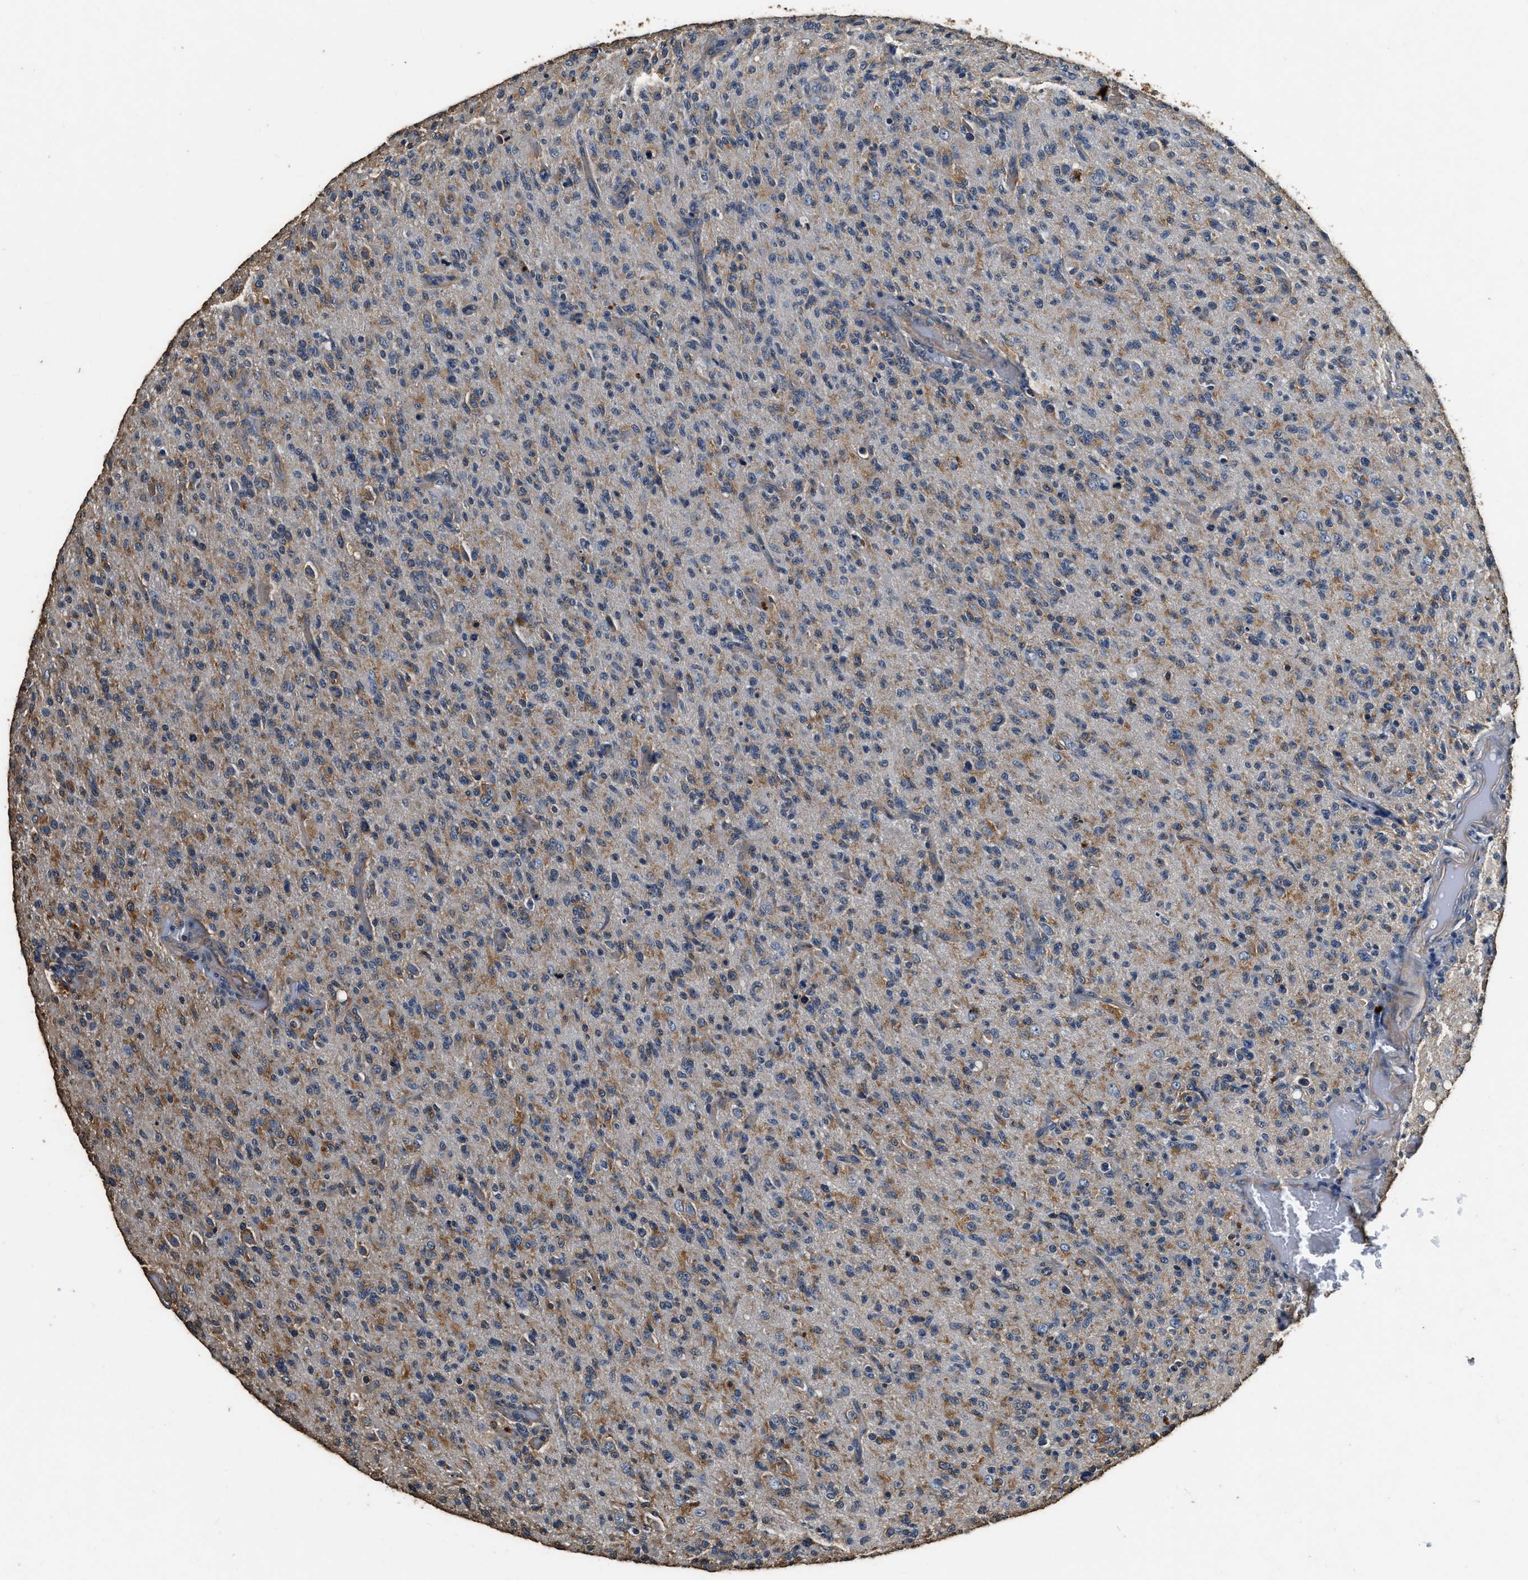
{"staining": {"intensity": "moderate", "quantity": ">75%", "location": "cytoplasmic/membranous"}, "tissue": "glioma", "cell_type": "Tumor cells", "image_type": "cancer", "snomed": [{"axis": "morphology", "description": "Glioma, malignant, High grade"}, {"axis": "topography", "description": "Brain"}], "caption": "Immunohistochemistry of malignant glioma (high-grade) shows medium levels of moderate cytoplasmic/membranous positivity in approximately >75% of tumor cells.", "gene": "MIB1", "patient": {"sex": "male", "age": 71}}